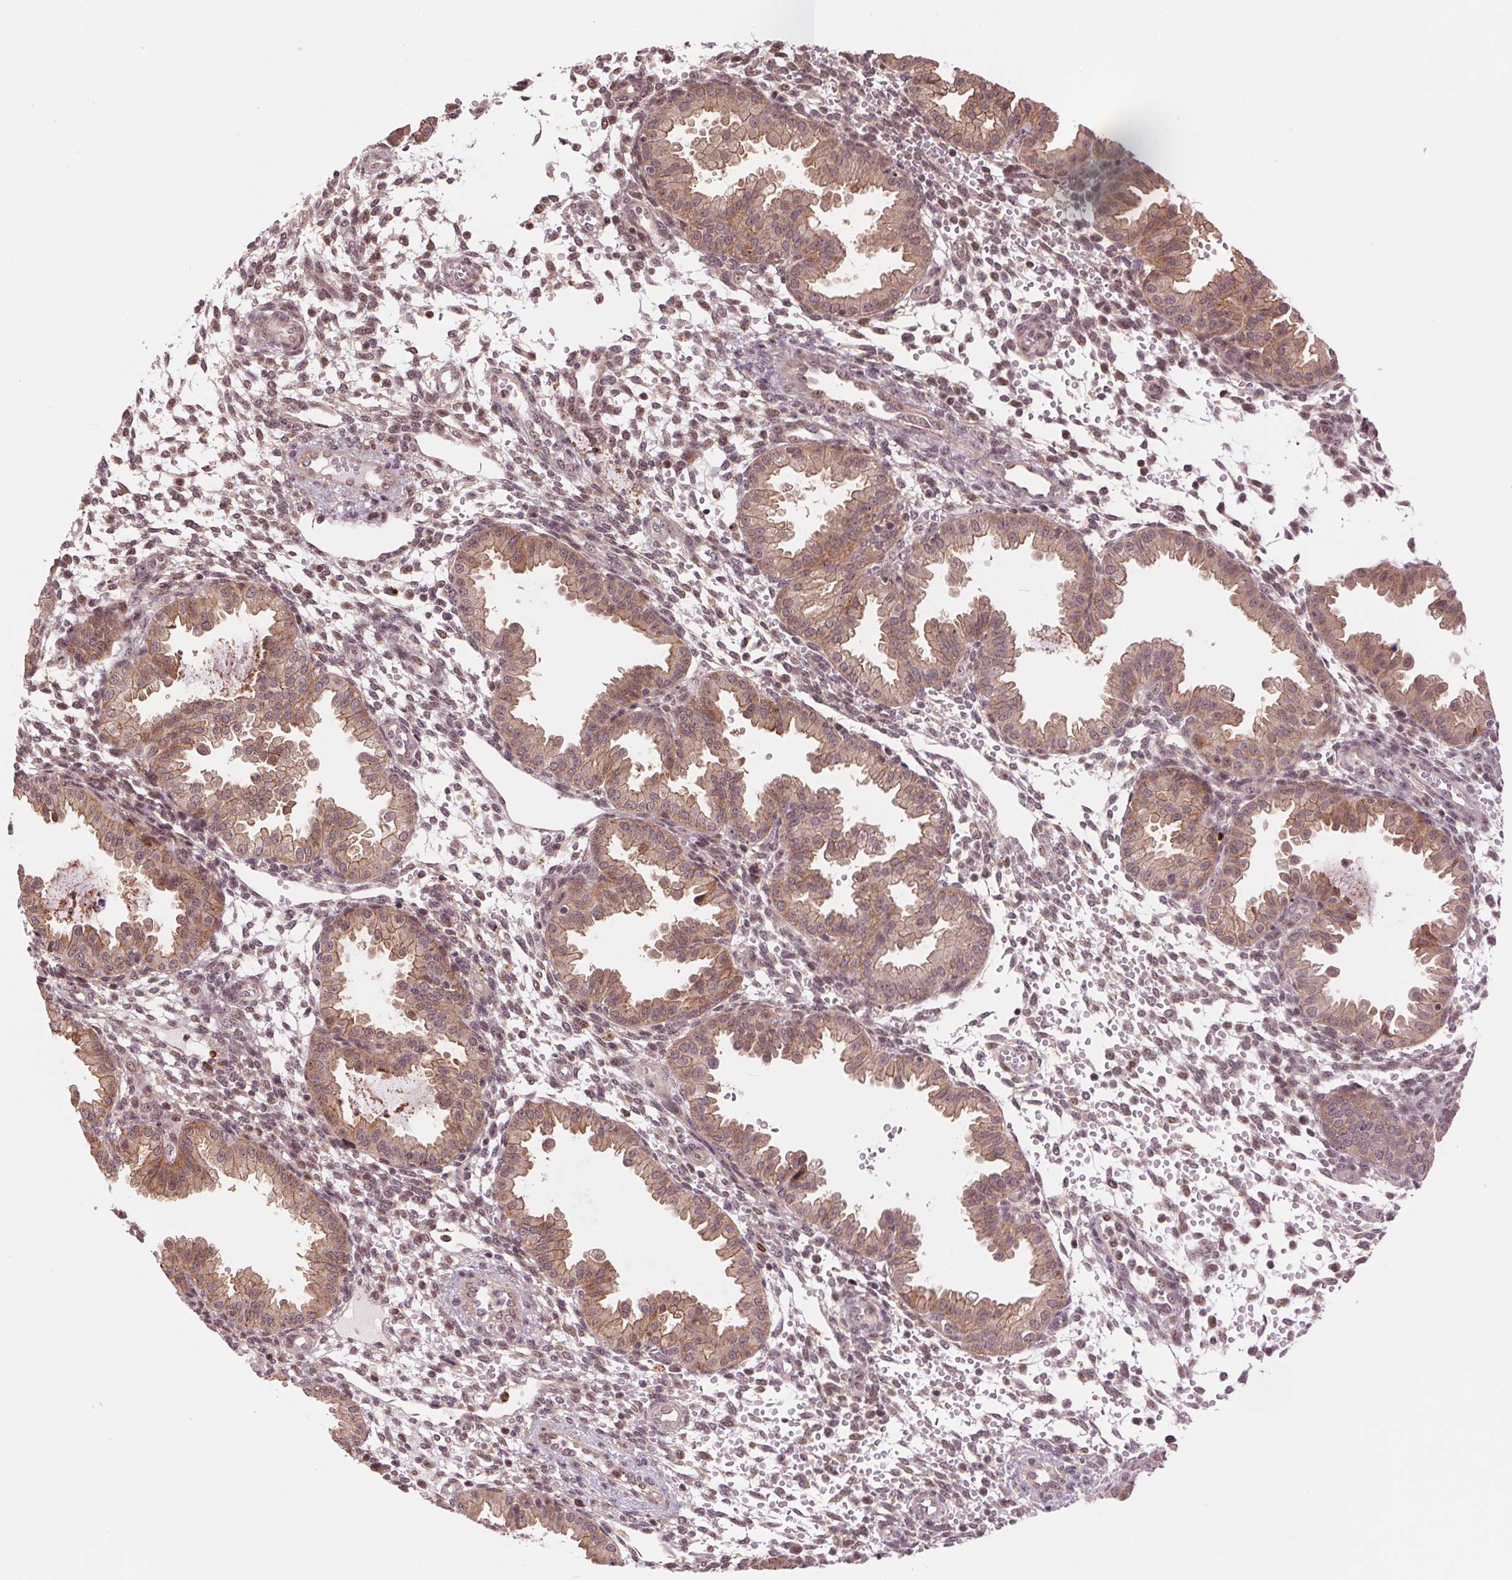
{"staining": {"intensity": "weak", "quantity": "25%-75%", "location": "cytoplasmic/membranous"}, "tissue": "endometrium", "cell_type": "Cells in endometrial stroma", "image_type": "normal", "snomed": [{"axis": "morphology", "description": "Normal tissue, NOS"}, {"axis": "topography", "description": "Endometrium"}], "caption": "This is a histology image of immunohistochemistry (IHC) staining of normal endometrium, which shows weak expression in the cytoplasmic/membranous of cells in endometrial stroma.", "gene": "CHMP4B", "patient": {"sex": "female", "age": 33}}